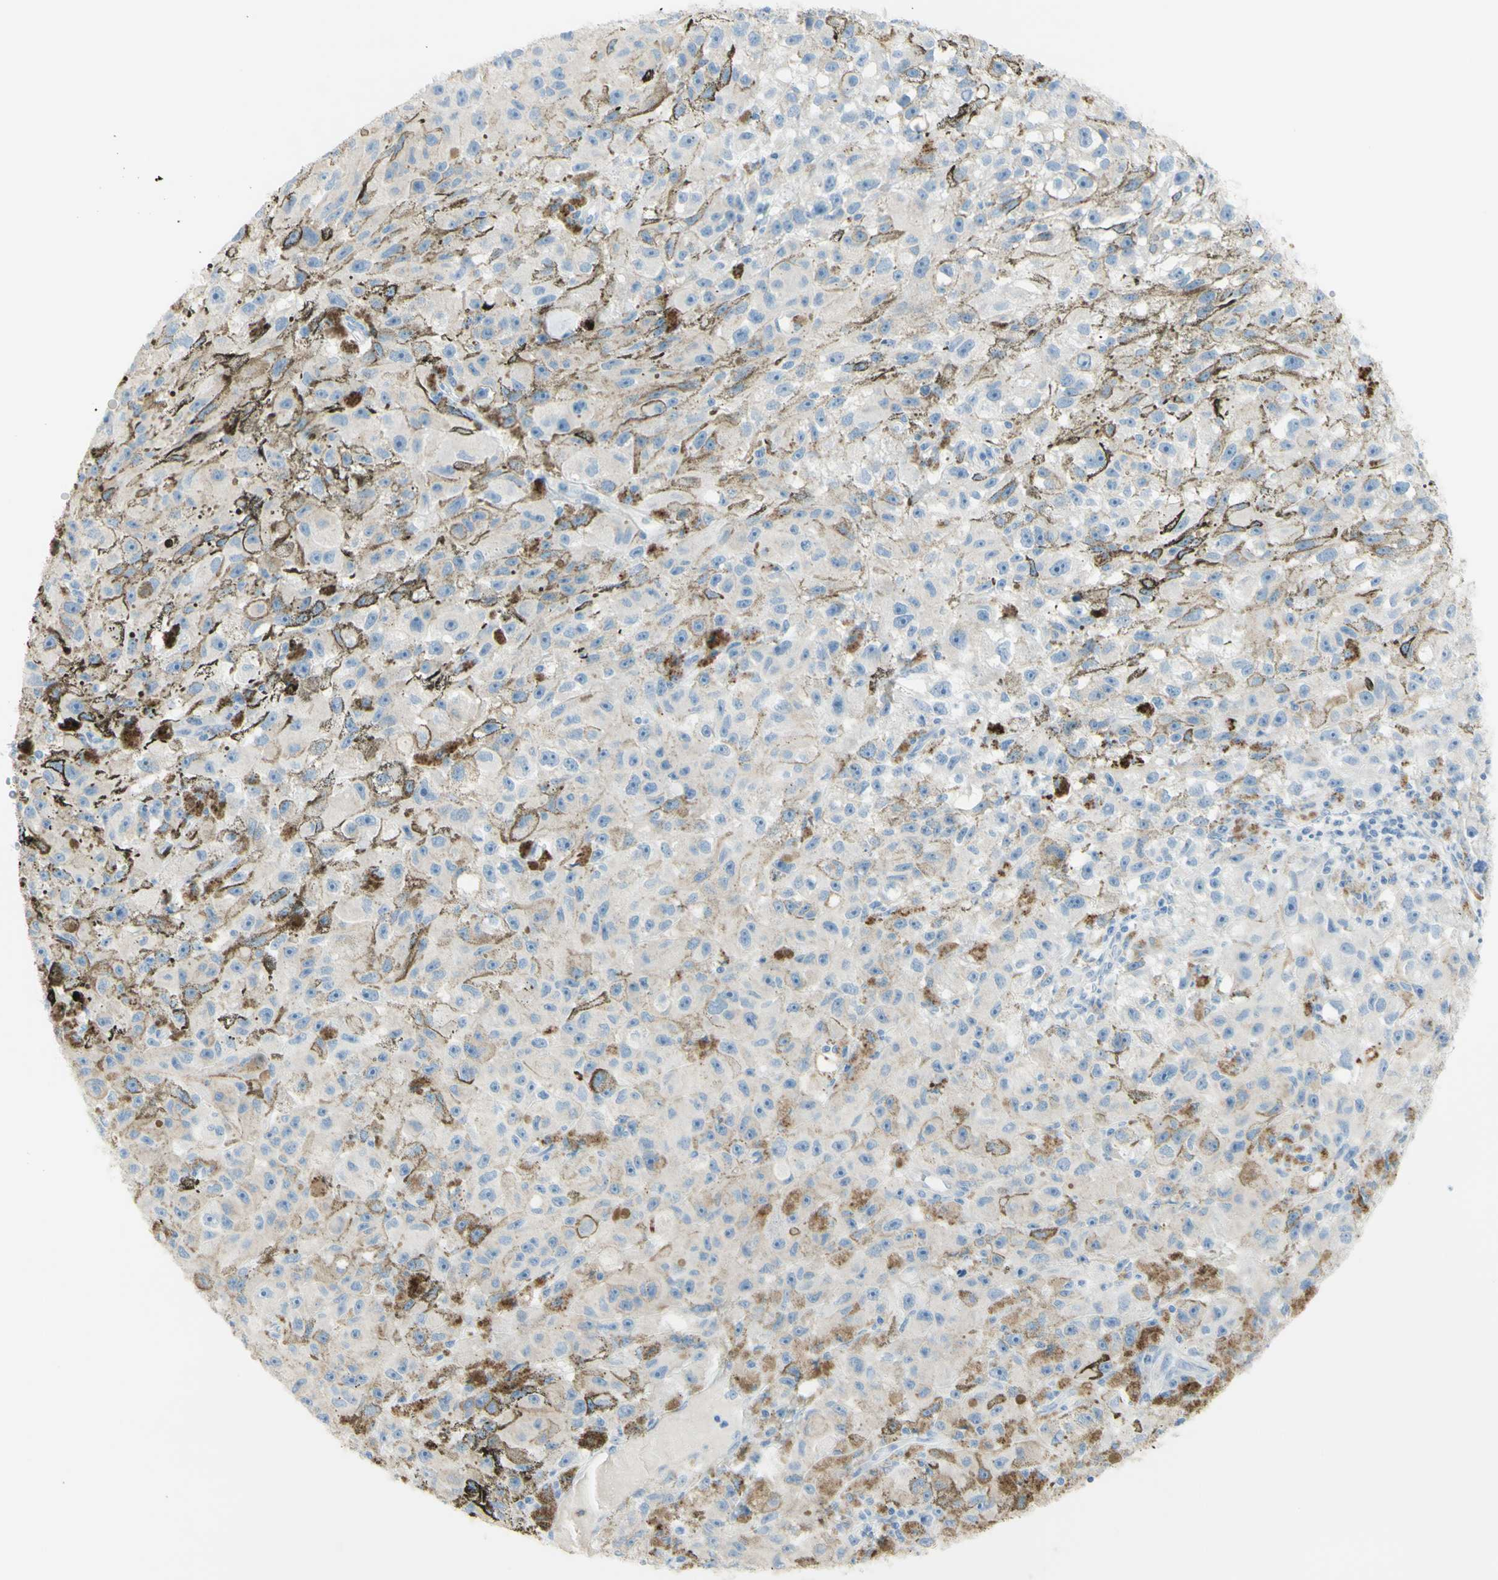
{"staining": {"intensity": "weak", "quantity": "<25%", "location": "cytoplasmic/membranous"}, "tissue": "melanoma", "cell_type": "Tumor cells", "image_type": "cancer", "snomed": [{"axis": "morphology", "description": "Malignant melanoma, NOS"}, {"axis": "topography", "description": "Skin"}], "caption": "This is an immunohistochemistry (IHC) image of human melanoma. There is no staining in tumor cells.", "gene": "TSPAN1", "patient": {"sex": "female", "age": 104}}